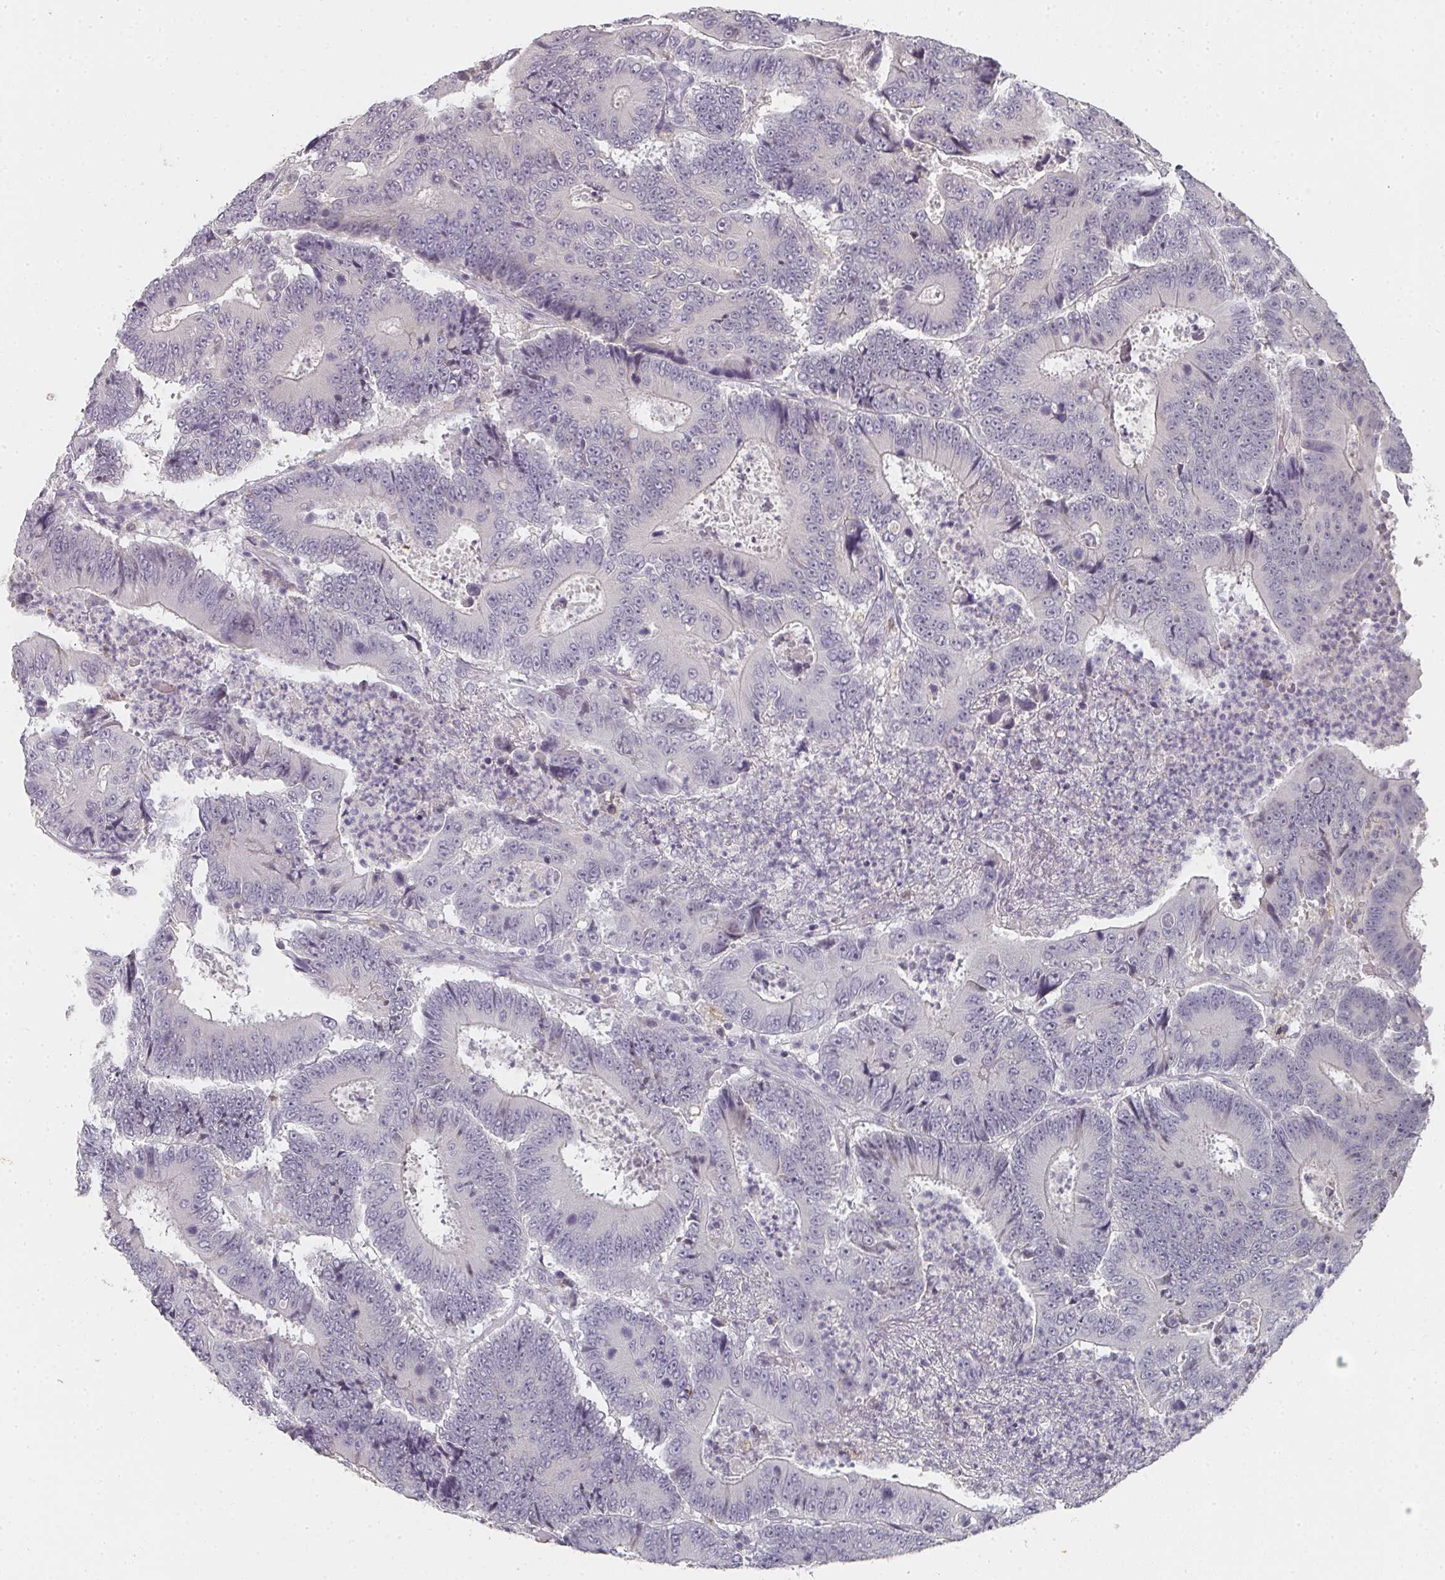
{"staining": {"intensity": "negative", "quantity": "none", "location": "none"}, "tissue": "colorectal cancer", "cell_type": "Tumor cells", "image_type": "cancer", "snomed": [{"axis": "morphology", "description": "Adenocarcinoma, NOS"}, {"axis": "topography", "description": "Colon"}], "caption": "This is a micrograph of immunohistochemistry staining of colorectal adenocarcinoma, which shows no expression in tumor cells. Brightfield microscopy of immunohistochemistry (IHC) stained with DAB (3,3'-diaminobenzidine) (brown) and hematoxylin (blue), captured at high magnification.", "gene": "SHISA2", "patient": {"sex": "male", "age": 83}}